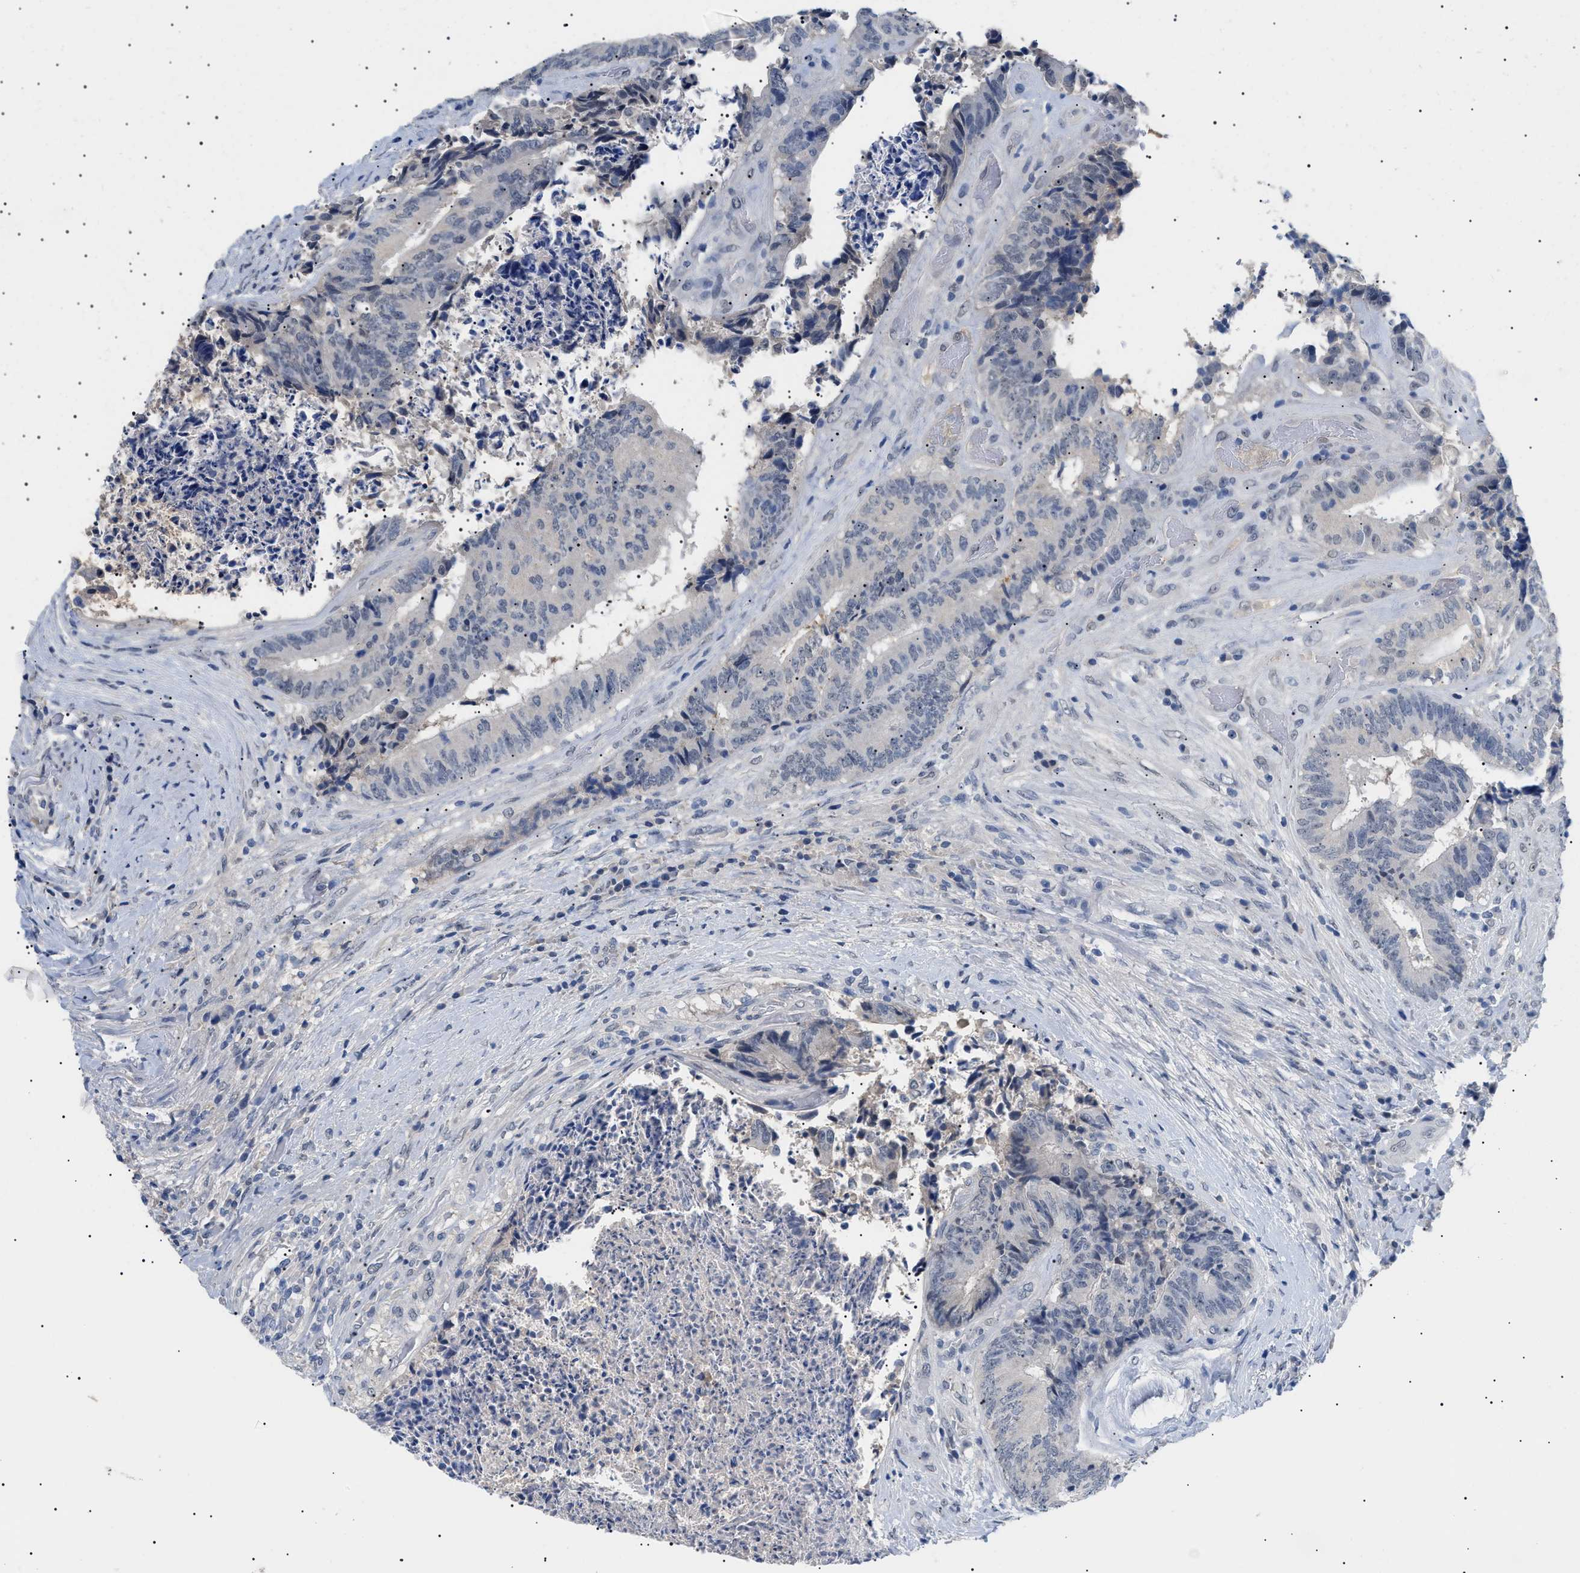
{"staining": {"intensity": "negative", "quantity": "none", "location": "none"}, "tissue": "colorectal cancer", "cell_type": "Tumor cells", "image_type": "cancer", "snomed": [{"axis": "morphology", "description": "Adenocarcinoma, NOS"}, {"axis": "topography", "description": "Rectum"}], "caption": "DAB immunohistochemical staining of colorectal adenocarcinoma reveals no significant expression in tumor cells.", "gene": "PRRT2", "patient": {"sex": "male", "age": 72}}